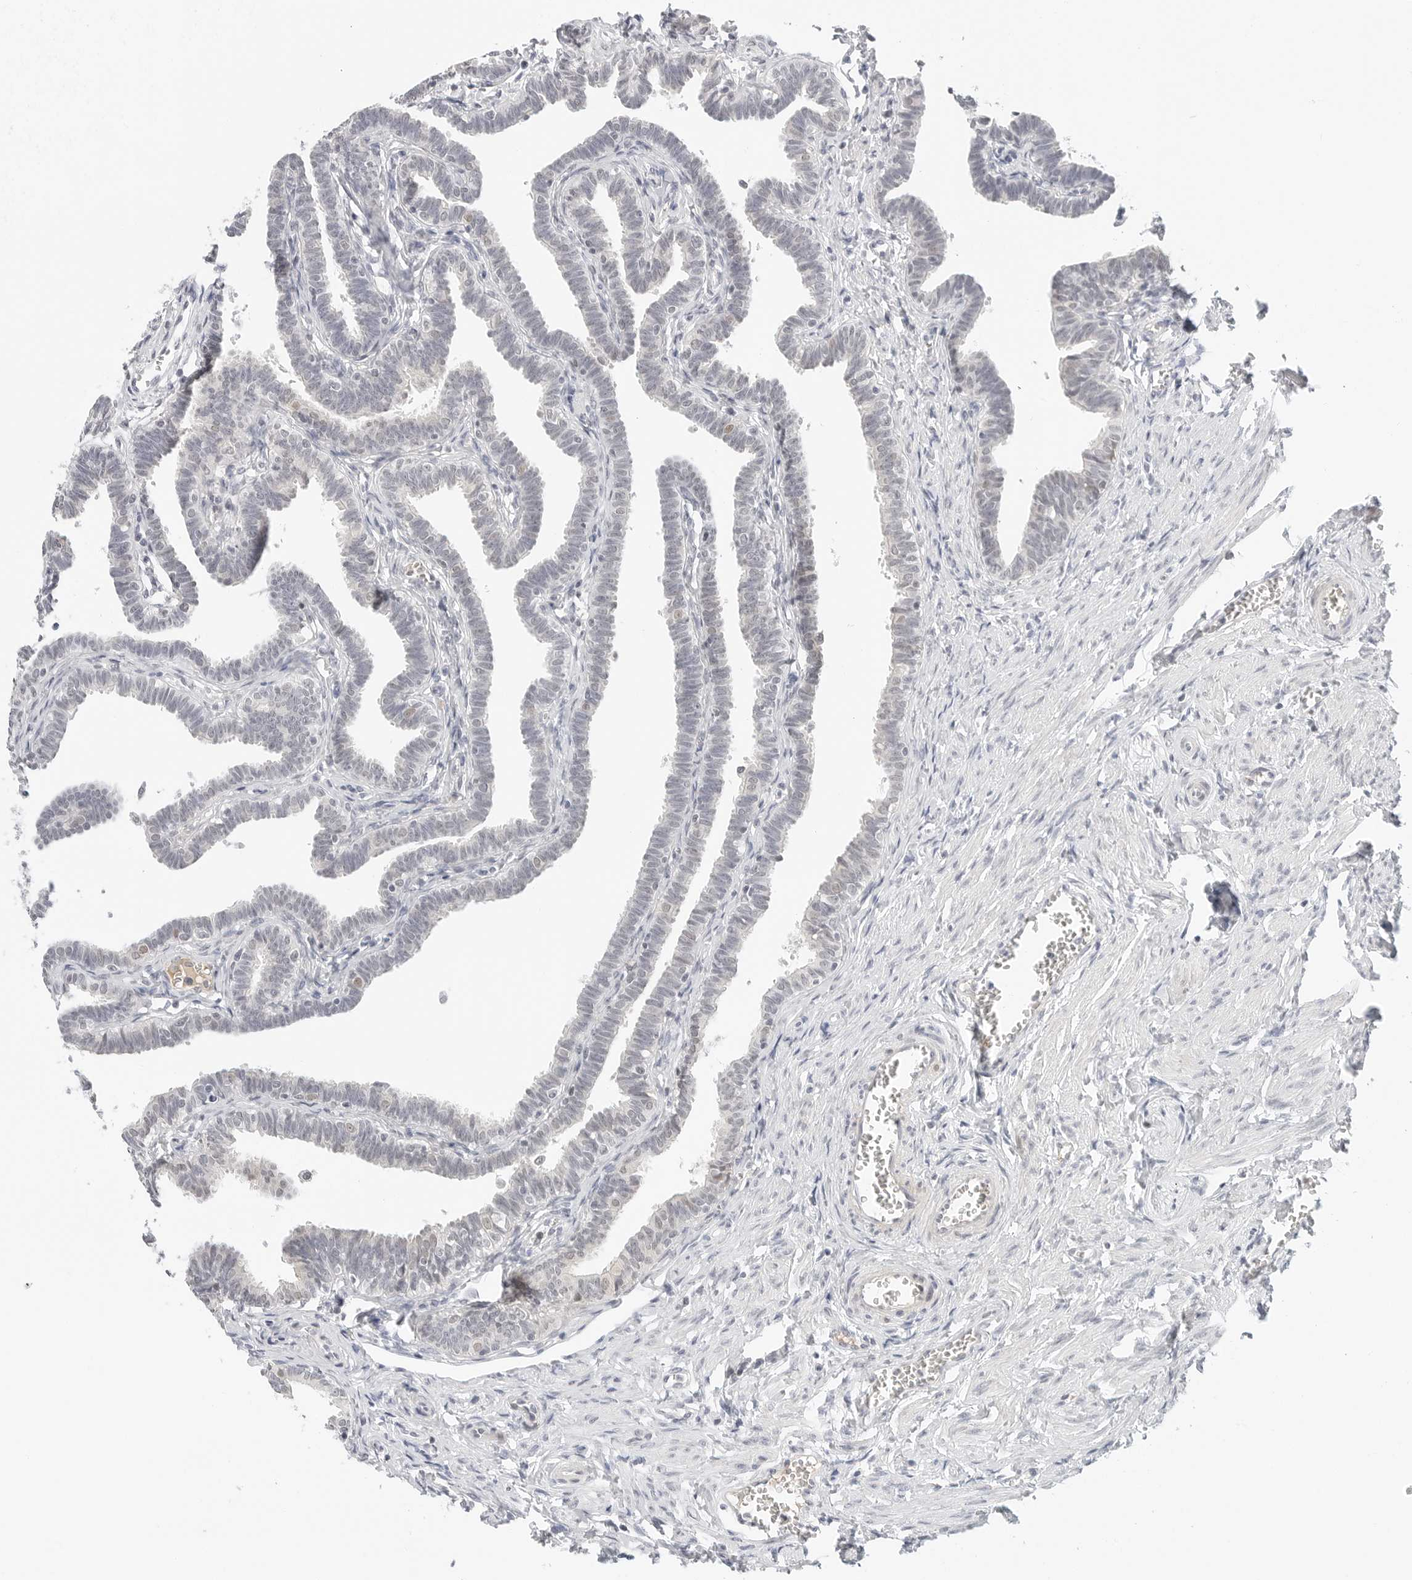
{"staining": {"intensity": "weak", "quantity": "25%-75%", "location": "nuclear"}, "tissue": "fallopian tube", "cell_type": "Glandular cells", "image_type": "normal", "snomed": [{"axis": "morphology", "description": "Normal tissue, NOS"}, {"axis": "topography", "description": "Fallopian tube"}, {"axis": "topography", "description": "Ovary"}], "caption": "Glandular cells reveal low levels of weak nuclear positivity in approximately 25%-75% of cells in benign fallopian tube.", "gene": "TSEN2", "patient": {"sex": "female", "age": 23}}